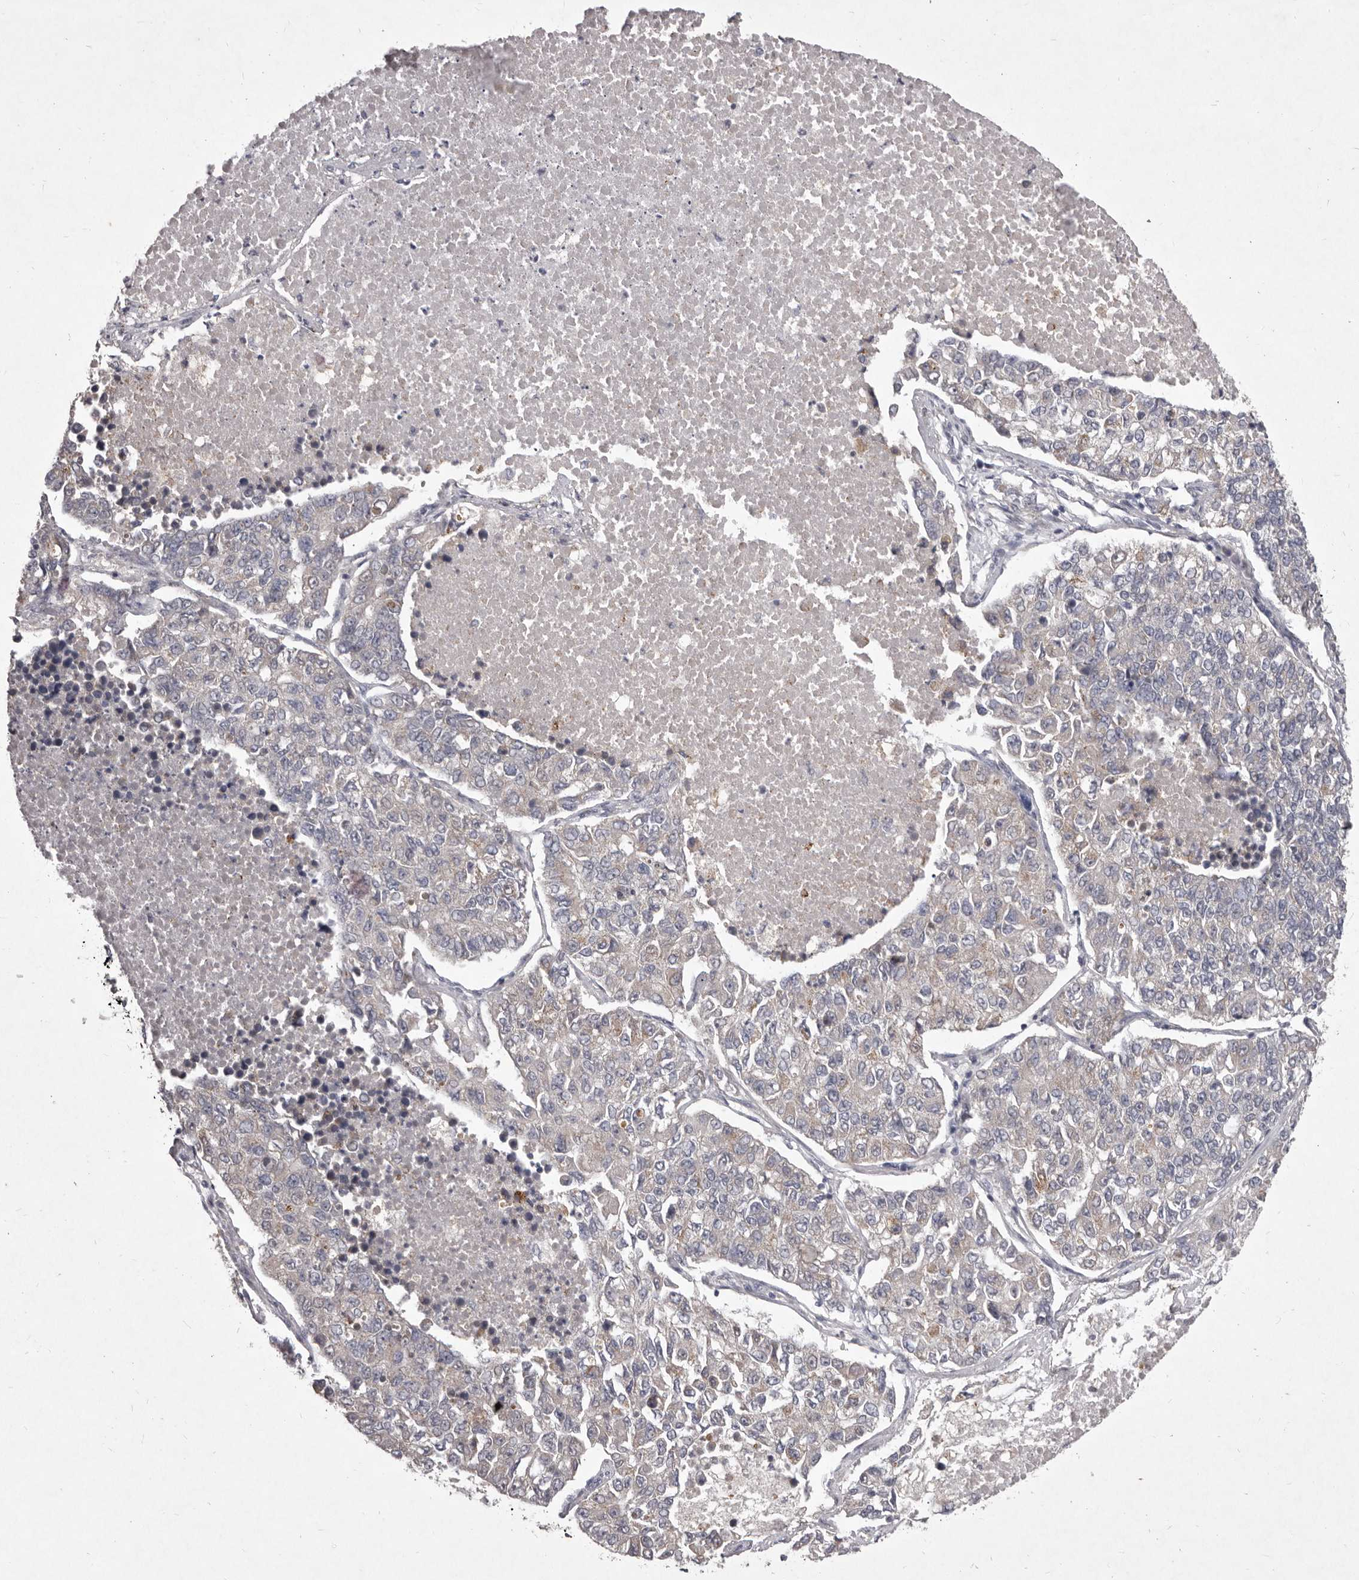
{"staining": {"intensity": "negative", "quantity": "none", "location": "none"}, "tissue": "lung cancer", "cell_type": "Tumor cells", "image_type": "cancer", "snomed": [{"axis": "morphology", "description": "Adenocarcinoma, NOS"}, {"axis": "topography", "description": "Lung"}], "caption": "This micrograph is of lung cancer stained with immunohistochemistry (IHC) to label a protein in brown with the nuclei are counter-stained blue. There is no expression in tumor cells.", "gene": "P2RX6", "patient": {"sex": "male", "age": 49}}